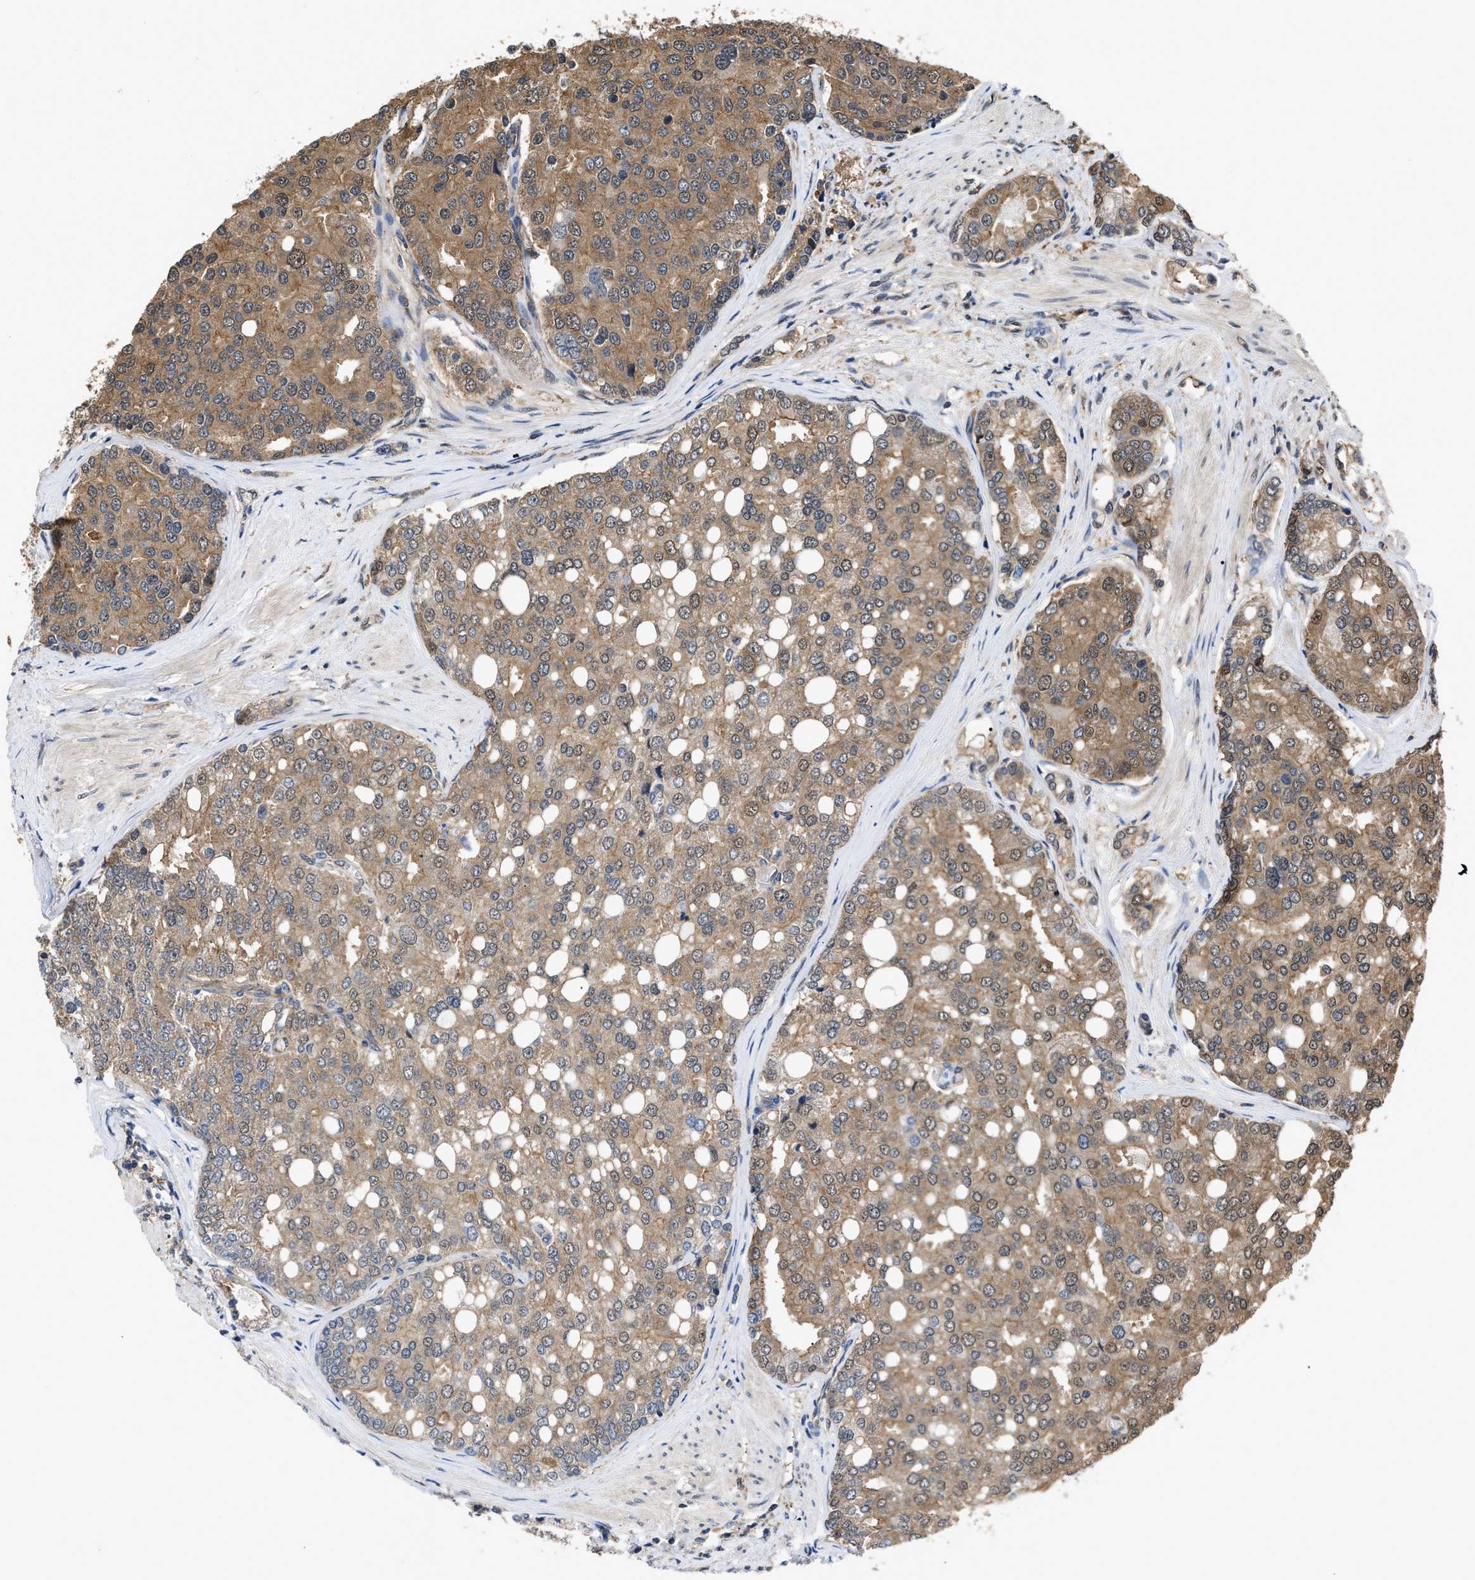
{"staining": {"intensity": "moderate", "quantity": ">75%", "location": "cytoplasmic/membranous,nuclear"}, "tissue": "prostate cancer", "cell_type": "Tumor cells", "image_type": "cancer", "snomed": [{"axis": "morphology", "description": "Adenocarcinoma, High grade"}, {"axis": "topography", "description": "Prostate"}], "caption": "Moderate cytoplasmic/membranous and nuclear expression is present in about >75% of tumor cells in prostate adenocarcinoma (high-grade).", "gene": "SCAI", "patient": {"sex": "male", "age": 50}}